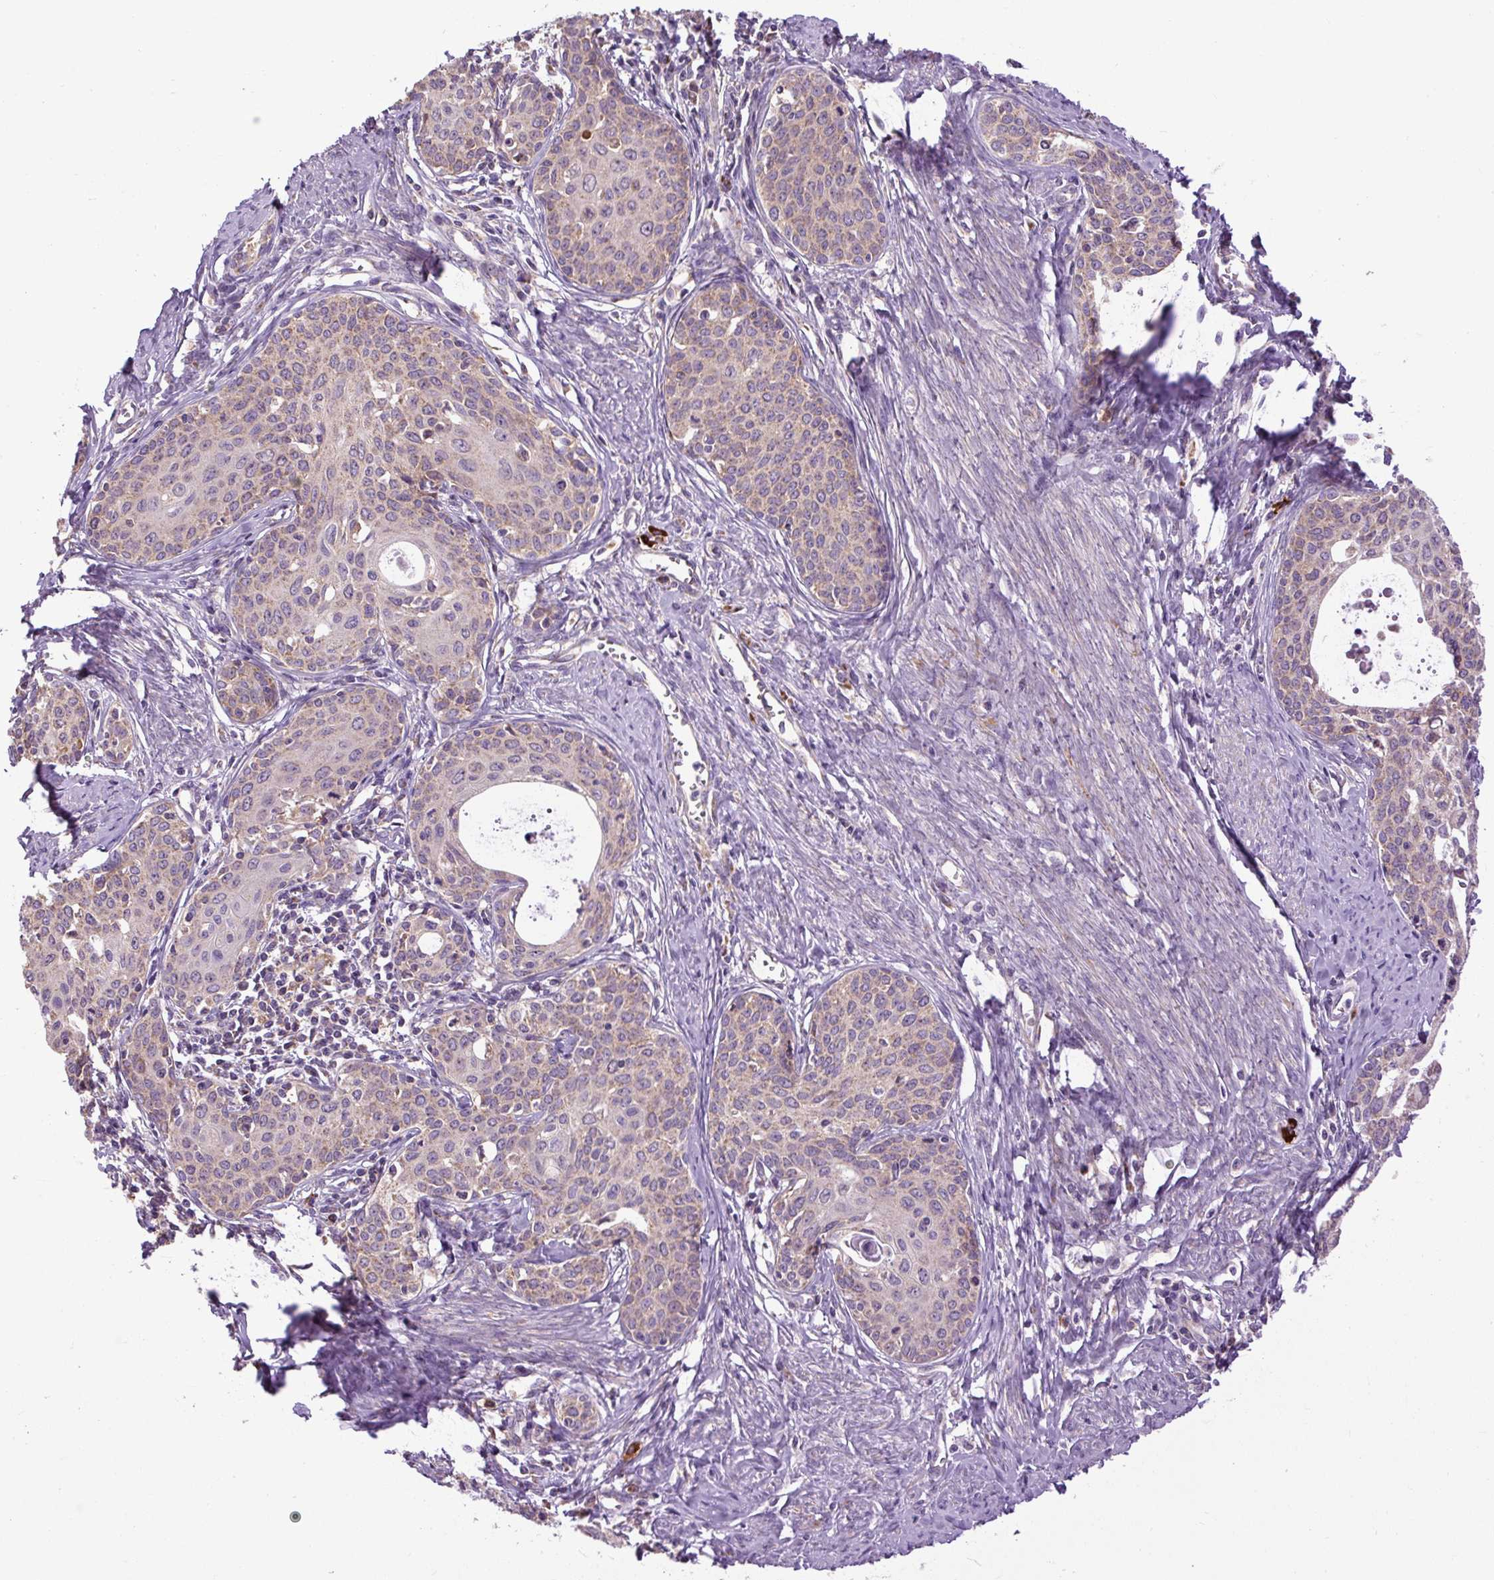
{"staining": {"intensity": "weak", "quantity": "25%-75%", "location": "cytoplasmic/membranous"}, "tissue": "cervical cancer", "cell_type": "Tumor cells", "image_type": "cancer", "snomed": [{"axis": "morphology", "description": "Squamous cell carcinoma, NOS"}, {"axis": "morphology", "description": "Adenocarcinoma, NOS"}, {"axis": "topography", "description": "Cervix"}], "caption": "Protein expression analysis of human cervical cancer (adenocarcinoma) reveals weak cytoplasmic/membranous expression in approximately 25%-75% of tumor cells.", "gene": "TM2D3", "patient": {"sex": "female", "age": 52}}